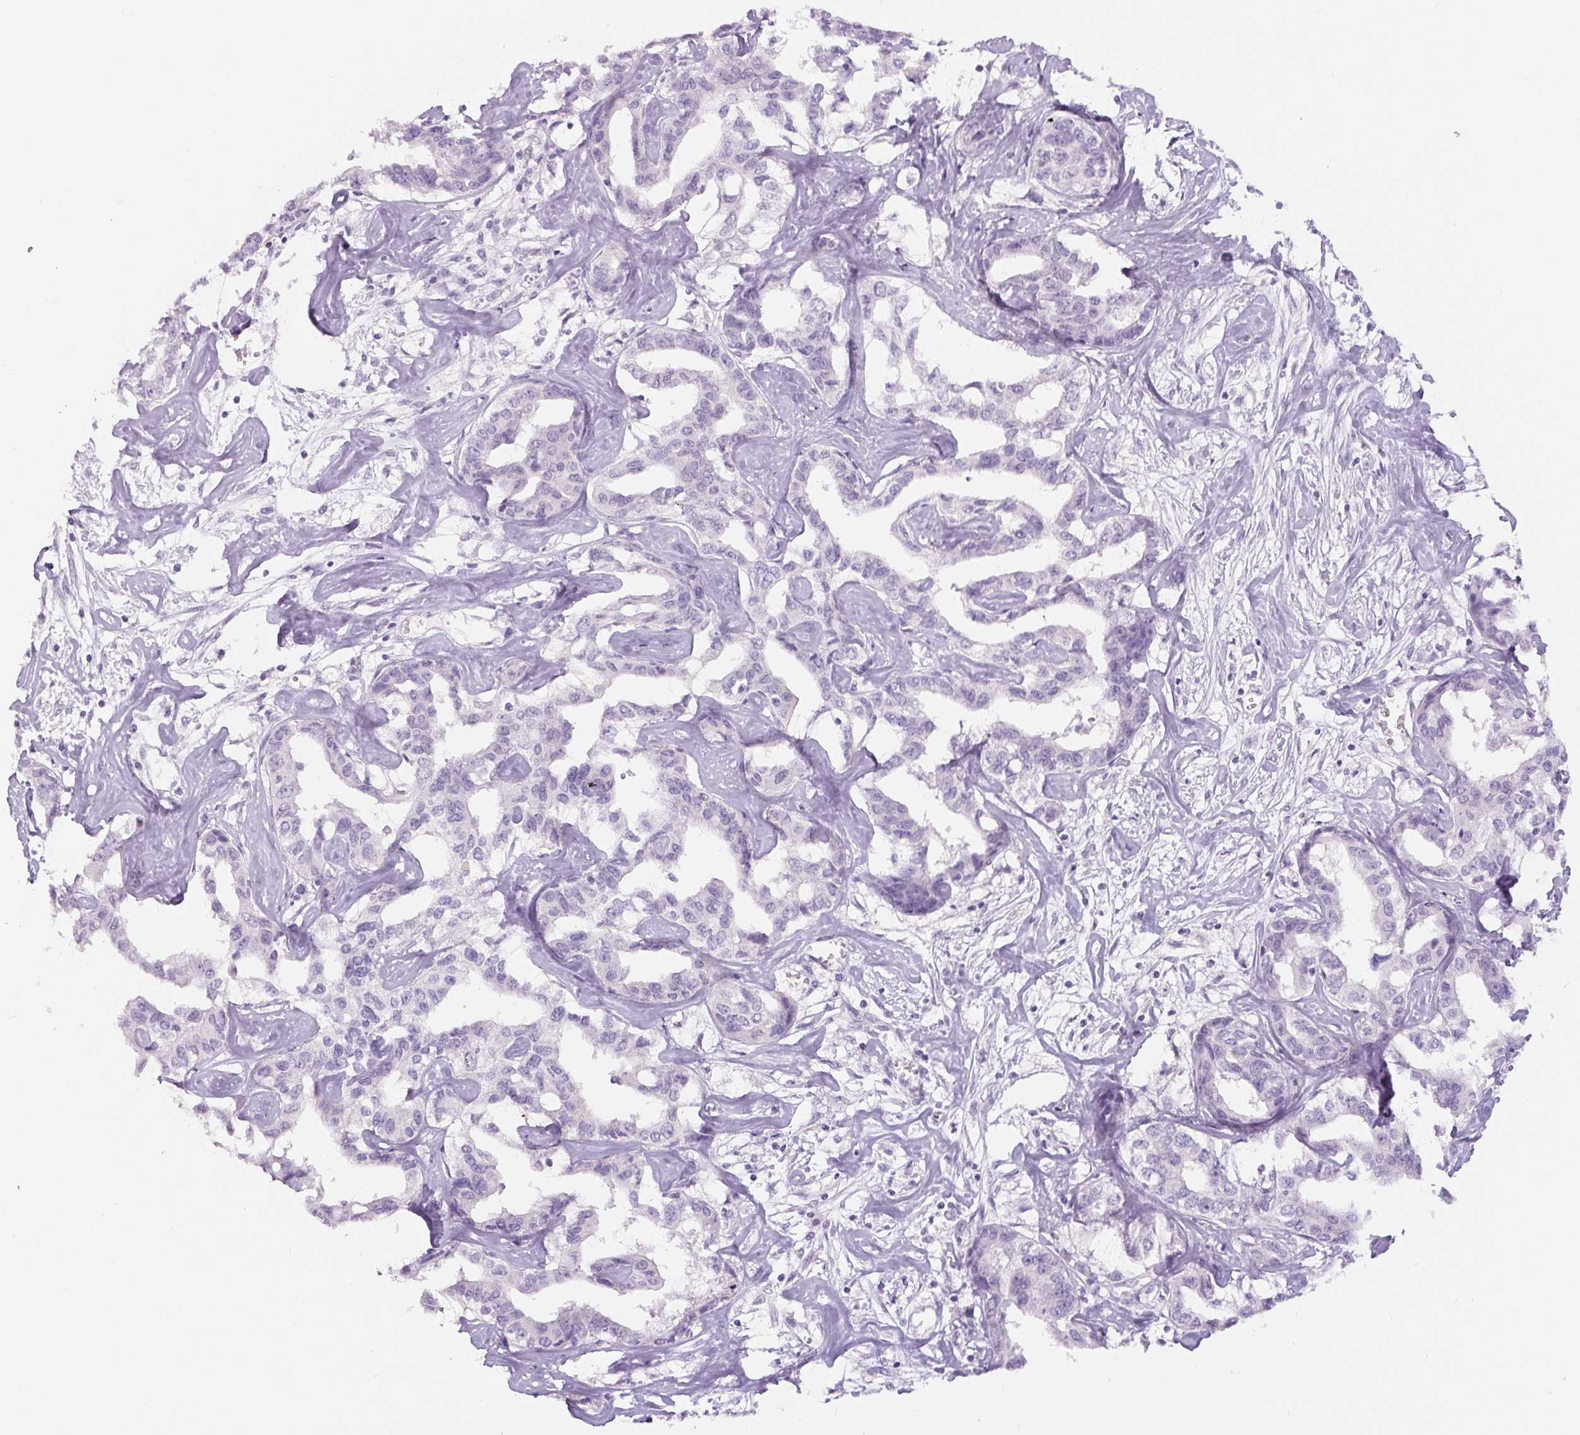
{"staining": {"intensity": "negative", "quantity": "none", "location": "none"}, "tissue": "liver cancer", "cell_type": "Tumor cells", "image_type": "cancer", "snomed": [{"axis": "morphology", "description": "Cholangiocarcinoma"}, {"axis": "topography", "description": "Liver"}], "caption": "IHC image of human liver cancer (cholangiocarcinoma) stained for a protein (brown), which exhibits no positivity in tumor cells.", "gene": "SIX1", "patient": {"sex": "male", "age": 59}}